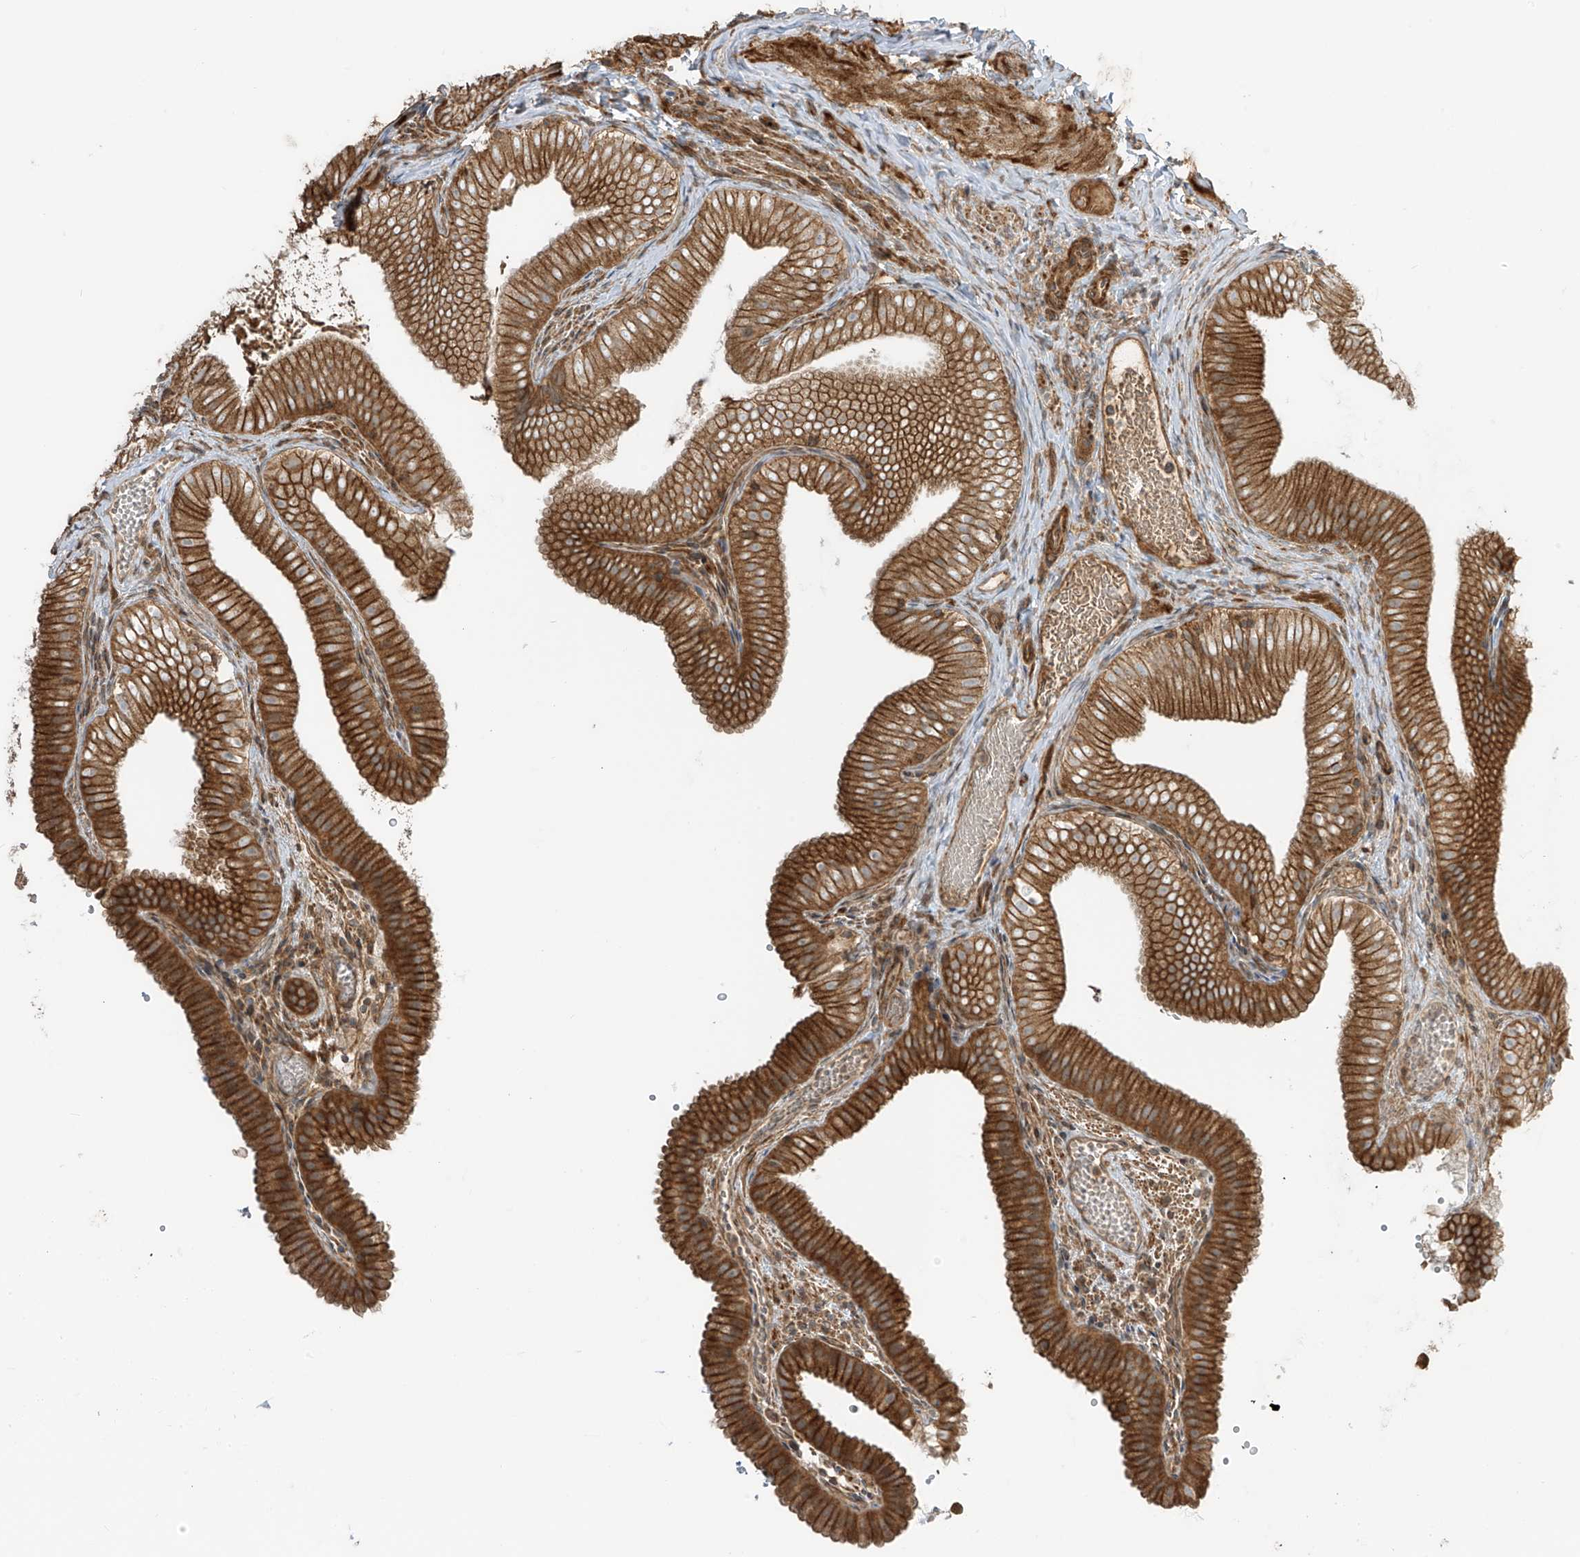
{"staining": {"intensity": "strong", "quantity": ">75%", "location": "cytoplasmic/membranous"}, "tissue": "gallbladder", "cell_type": "Glandular cells", "image_type": "normal", "snomed": [{"axis": "morphology", "description": "Normal tissue, NOS"}, {"axis": "topography", "description": "Gallbladder"}], "caption": "A high amount of strong cytoplasmic/membranous expression is seen in about >75% of glandular cells in unremarkable gallbladder.", "gene": "ENTR1", "patient": {"sex": "female", "age": 30}}